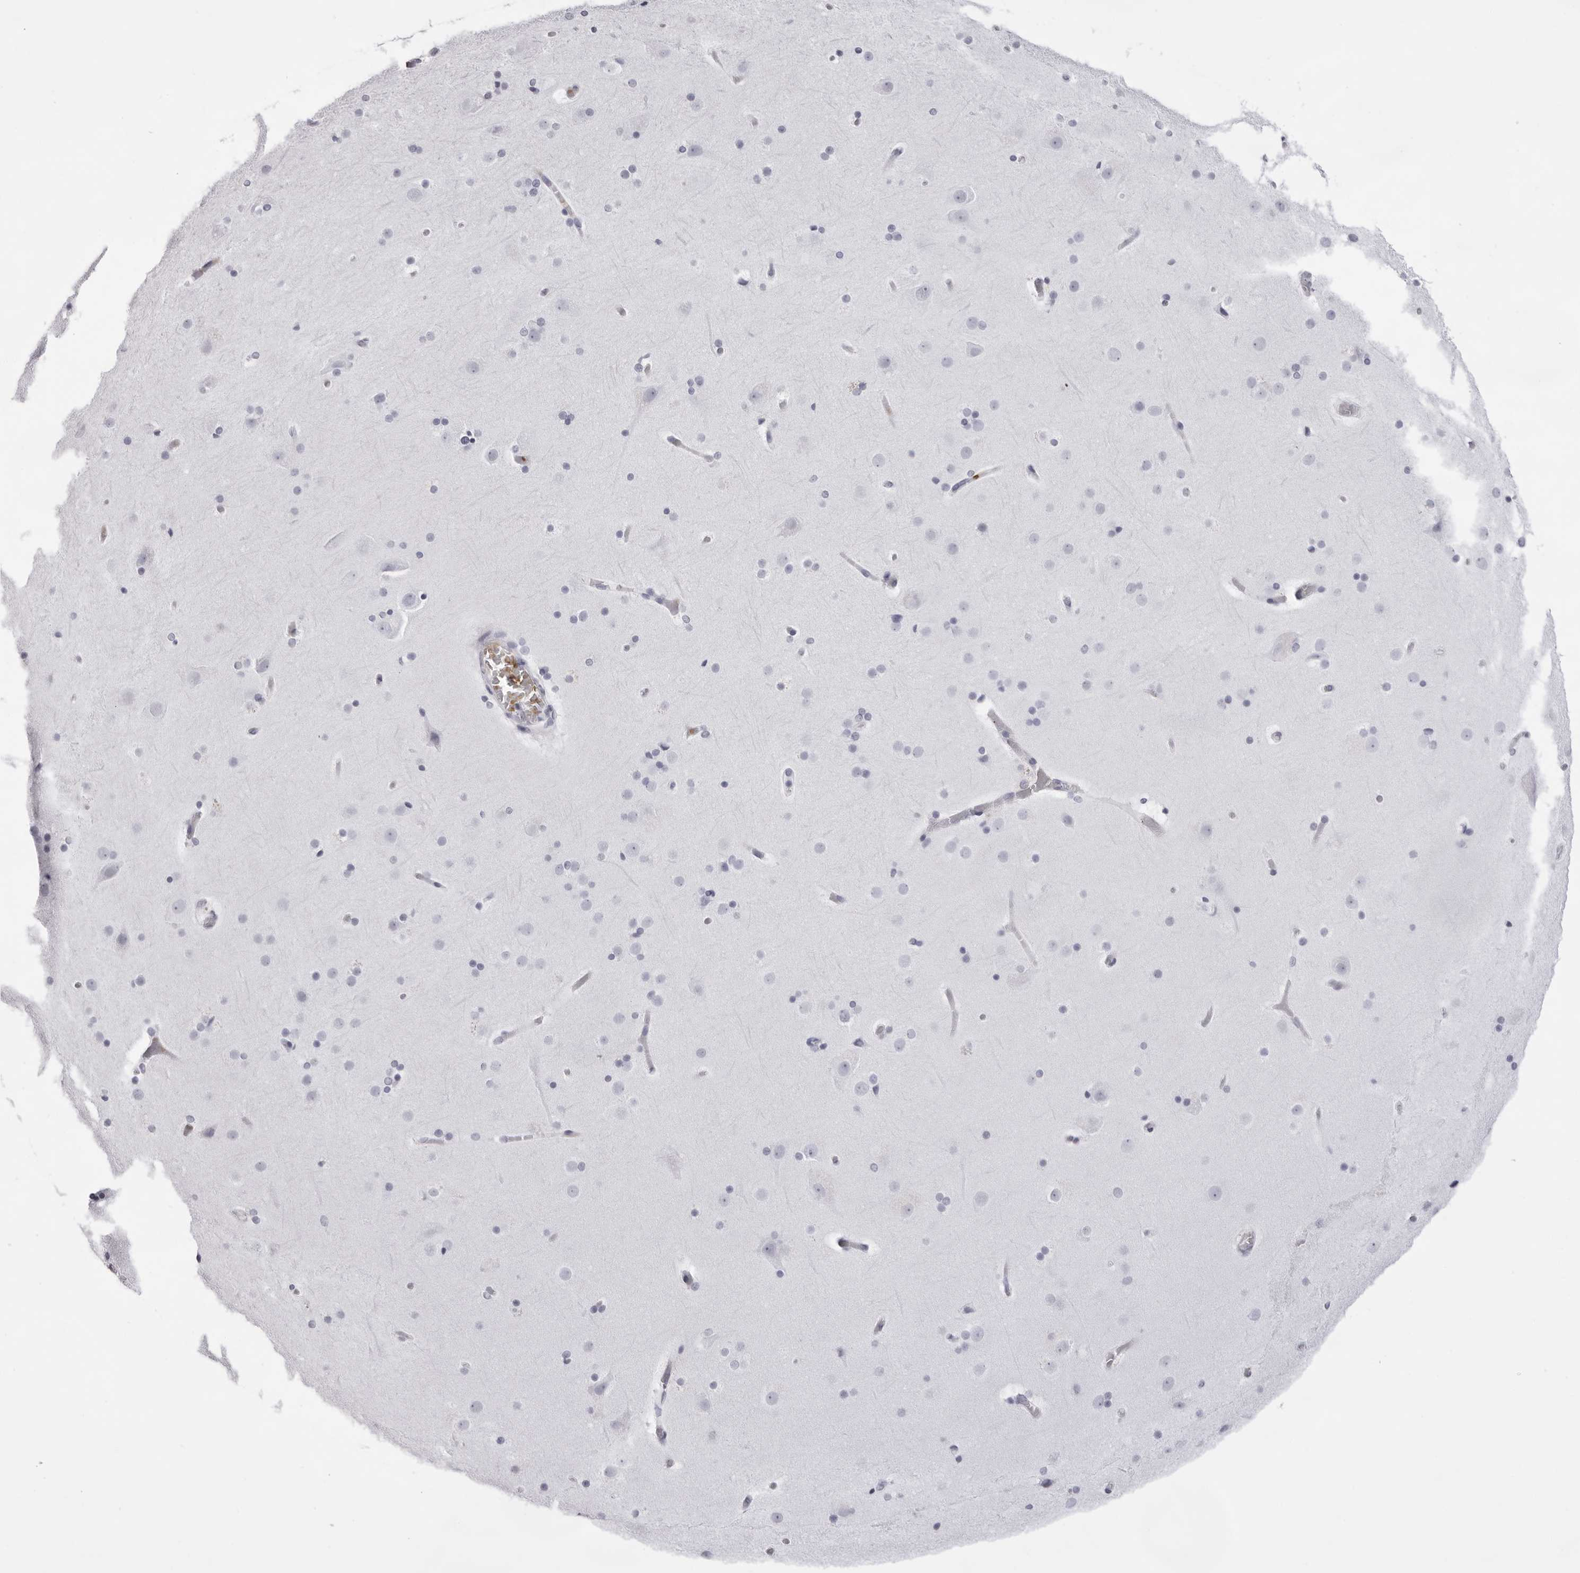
{"staining": {"intensity": "negative", "quantity": "none", "location": "none"}, "tissue": "cerebral cortex", "cell_type": "Endothelial cells", "image_type": "normal", "snomed": [{"axis": "morphology", "description": "Normal tissue, NOS"}, {"axis": "topography", "description": "Cerebral cortex"}], "caption": "Immunohistochemical staining of unremarkable human cerebral cortex reveals no significant staining in endothelial cells.", "gene": "SPTA1", "patient": {"sex": "male", "age": 57}}